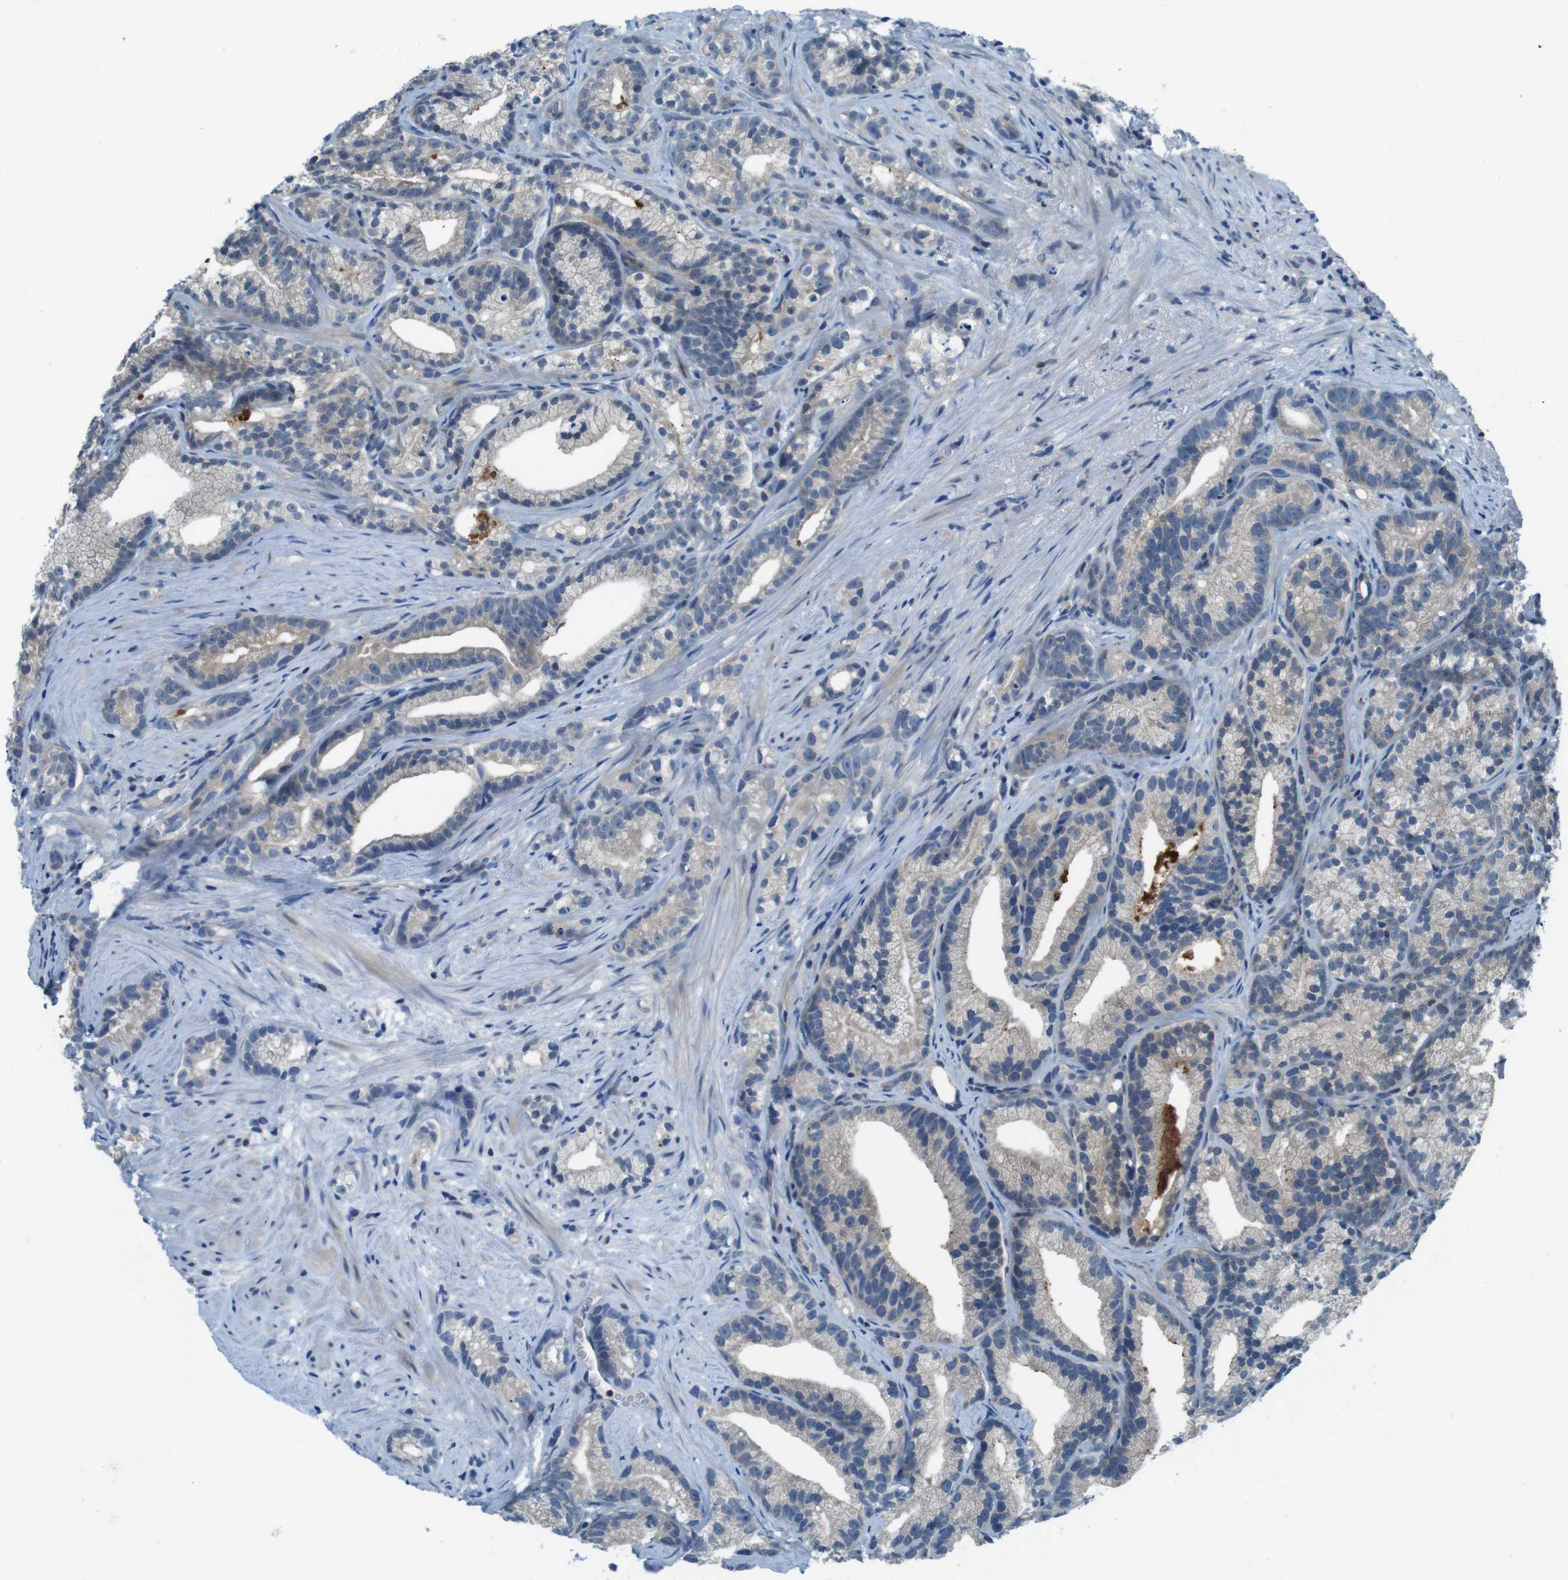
{"staining": {"intensity": "weak", "quantity": "<25%", "location": "cytoplasmic/membranous"}, "tissue": "prostate cancer", "cell_type": "Tumor cells", "image_type": "cancer", "snomed": [{"axis": "morphology", "description": "Adenocarcinoma, Low grade"}, {"axis": "topography", "description": "Prostate"}], "caption": "Immunohistochemistry (IHC) of human adenocarcinoma (low-grade) (prostate) reveals no expression in tumor cells.", "gene": "NANOS2", "patient": {"sex": "male", "age": 89}}